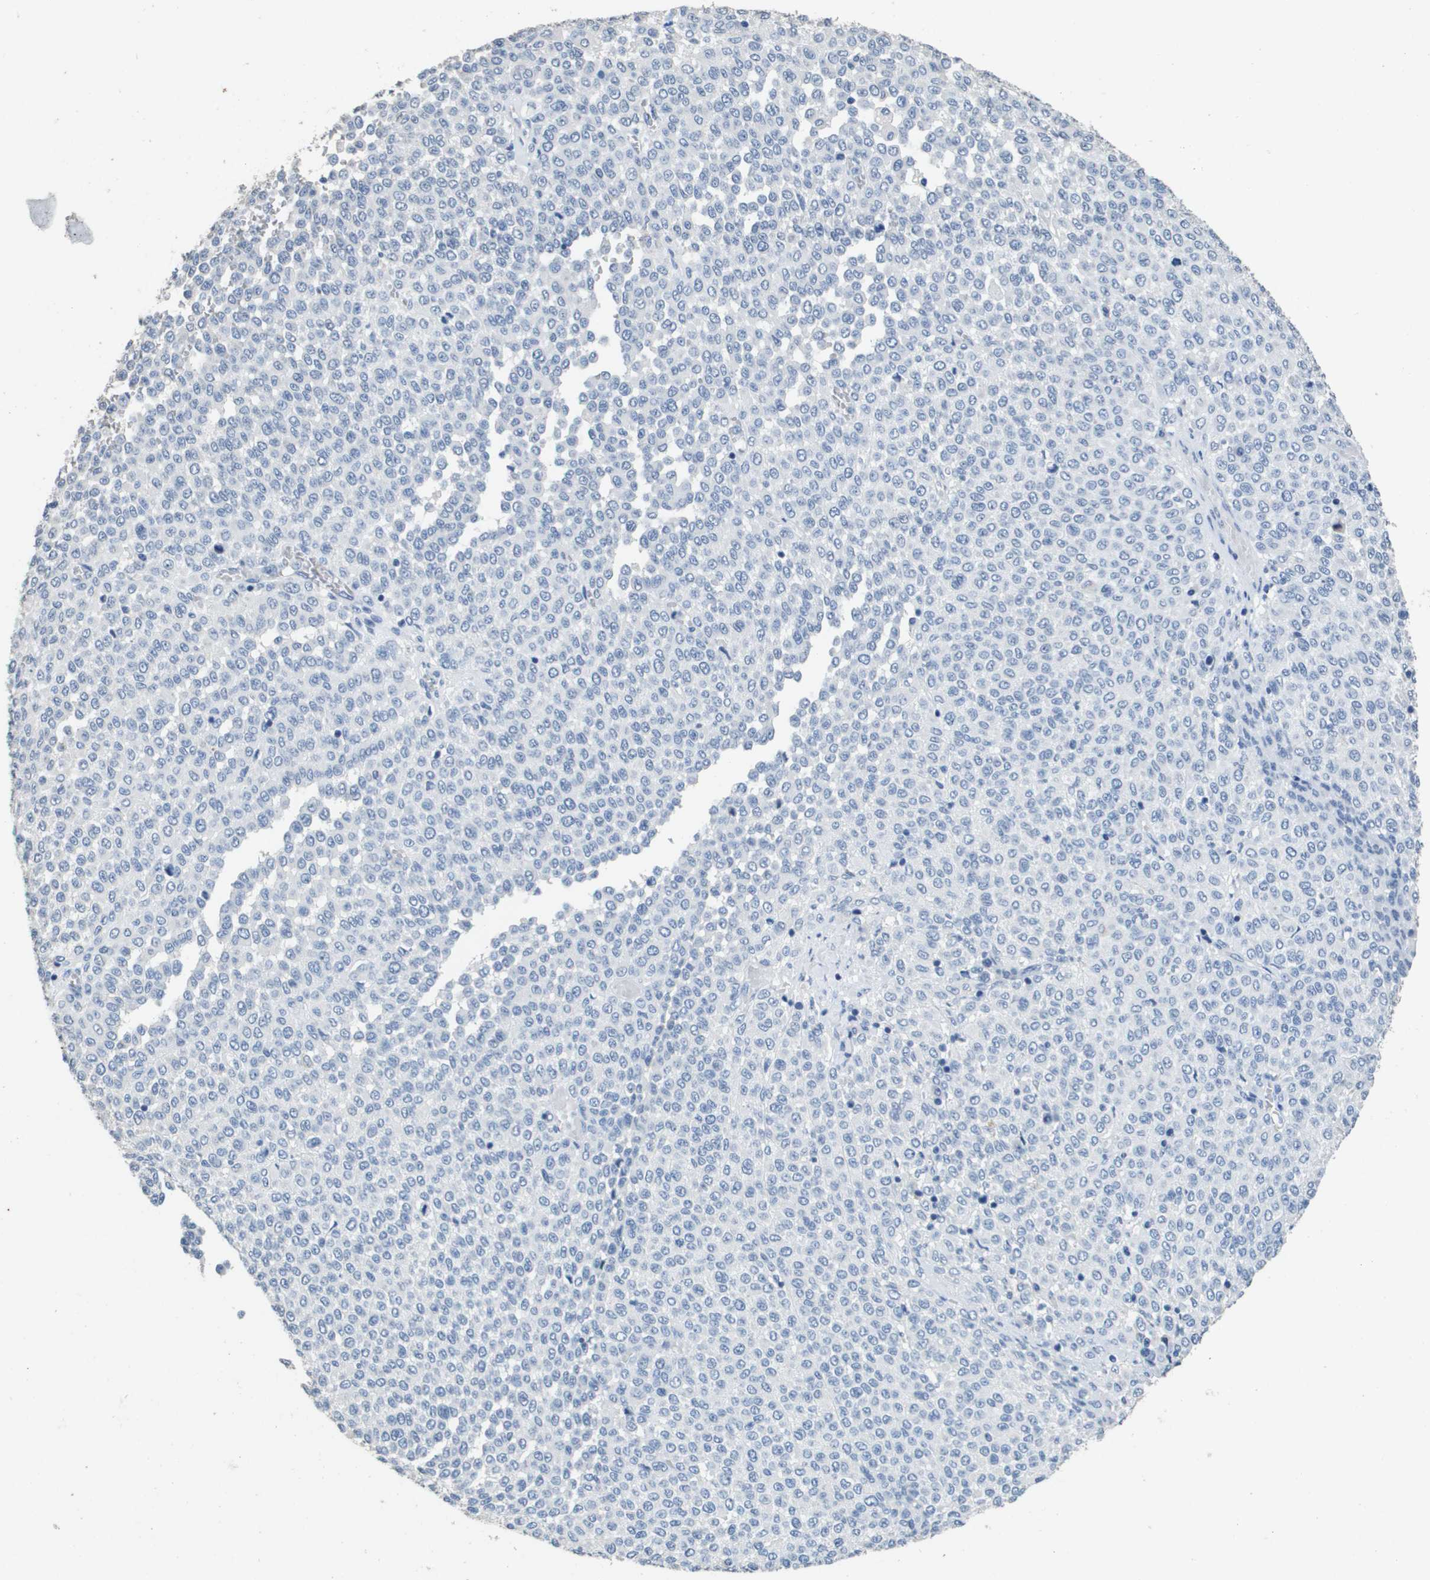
{"staining": {"intensity": "negative", "quantity": "none", "location": "none"}, "tissue": "melanoma", "cell_type": "Tumor cells", "image_type": "cancer", "snomed": [{"axis": "morphology", "description": "Malignant melanoma, Metastatic site"}, {"axis": "topography", "description": "Pancreas"}], "caption": "High power microscopy micrograph of an IHC micrograph of malignant melanoma (metastatic site), revealing no significant expression in tumor cells.", "gene": "MT3", "patient": {"sex": "female", "age": 30}}